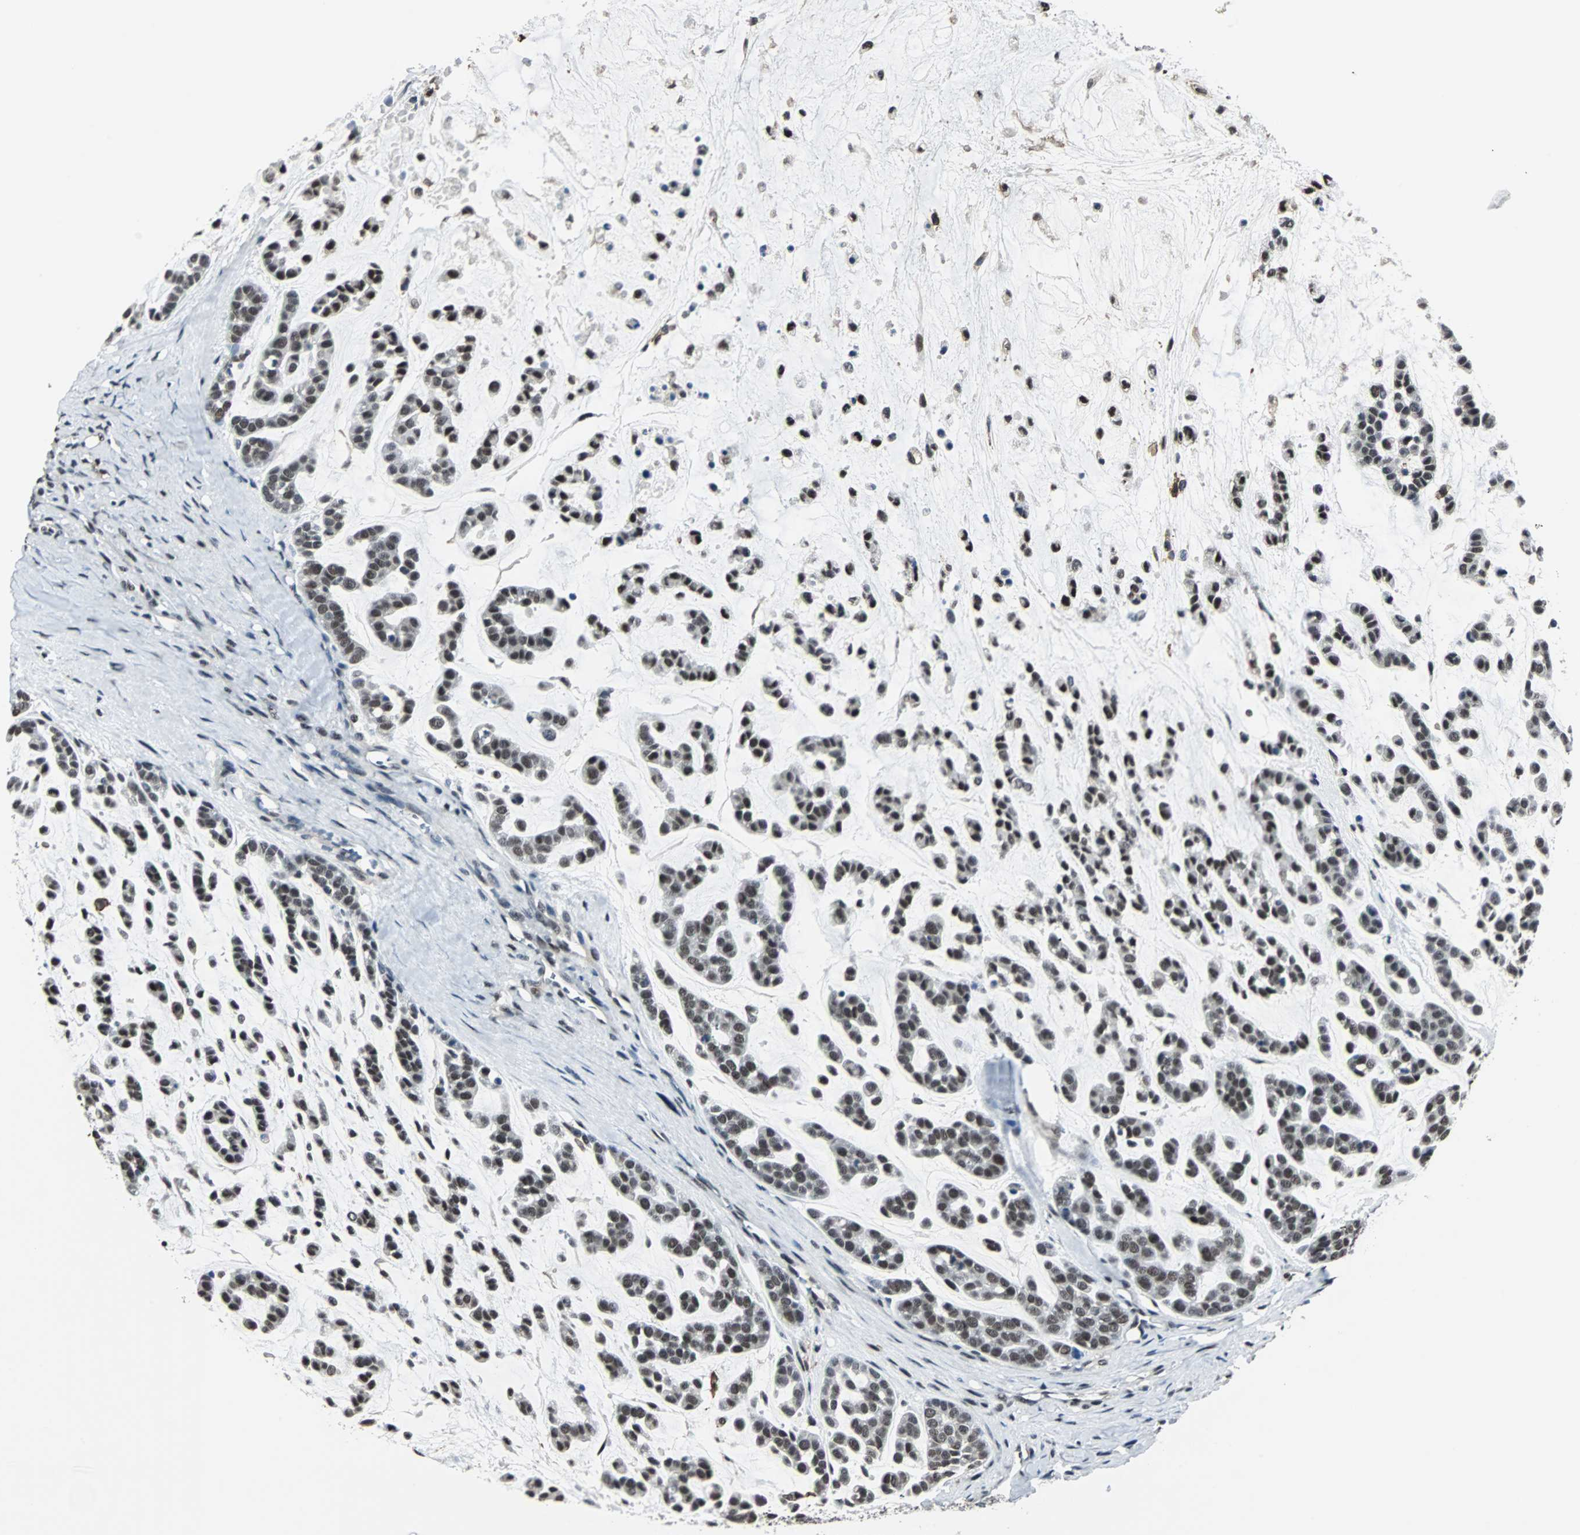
{"staining": {"intensity": "moderate", "quantity": "25%-75%", "location": "nuclear"}, "tissue": "head and neck cancer", "cell_type": "Tumor cells", "image_type": "cancer", "snomed": [{"axis": "morphology", "description": "Adenocarcinoma, NOS"}, {"axis": "morphology", "description": "Adenoma, NOS"}, {"axis": "topography", "description": "Head-Neck"}], "caption": "Immunohistochemical staining of head and neck cancer (adenocarcinoma) shows moderate nuclear protein expression in approximately 25%-75% of tumor cells.", "gene": "MKX", "patient": {"sex": "female", "age": 55}}